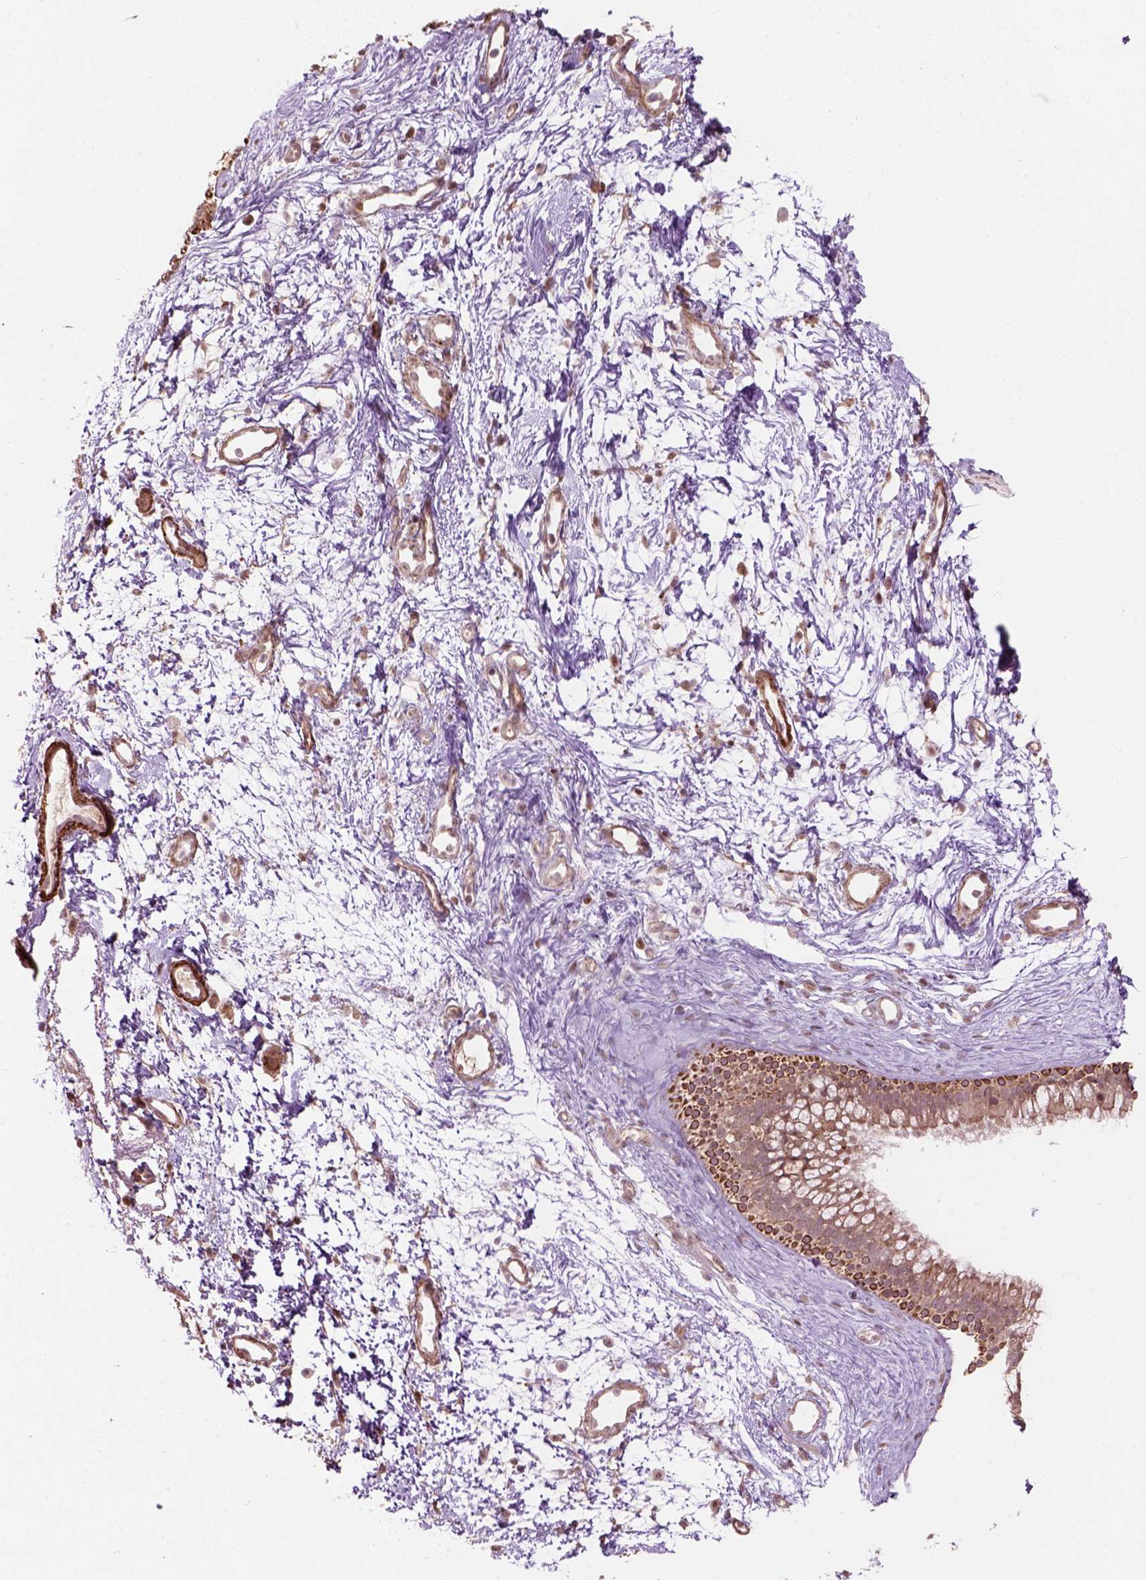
{"staining": {"intensity": "moderate", "quantity": "25%-75%", "location": "cytoplasmic/membranous,nuclear"}, "tissue": "nasopharynx", "cell_type": "Respiratory epithelial cells", "image_type": "normal", "snomed": [{"axis": "morphology", "description": "Normal tissue, NOS"}, {"axis": "topography", "description": "Nasopharynx"}], "caption": "A photomicrograph showing moderate cytoplasmic/membranous,nuclear staining in approximately 25%-75% of respiratory epithelial cells in benign nasopharynx, as visualized by brown immunohistochemical staining.", "gene": "PSMD11", "patient": {"sex": "male", "age": 58}}